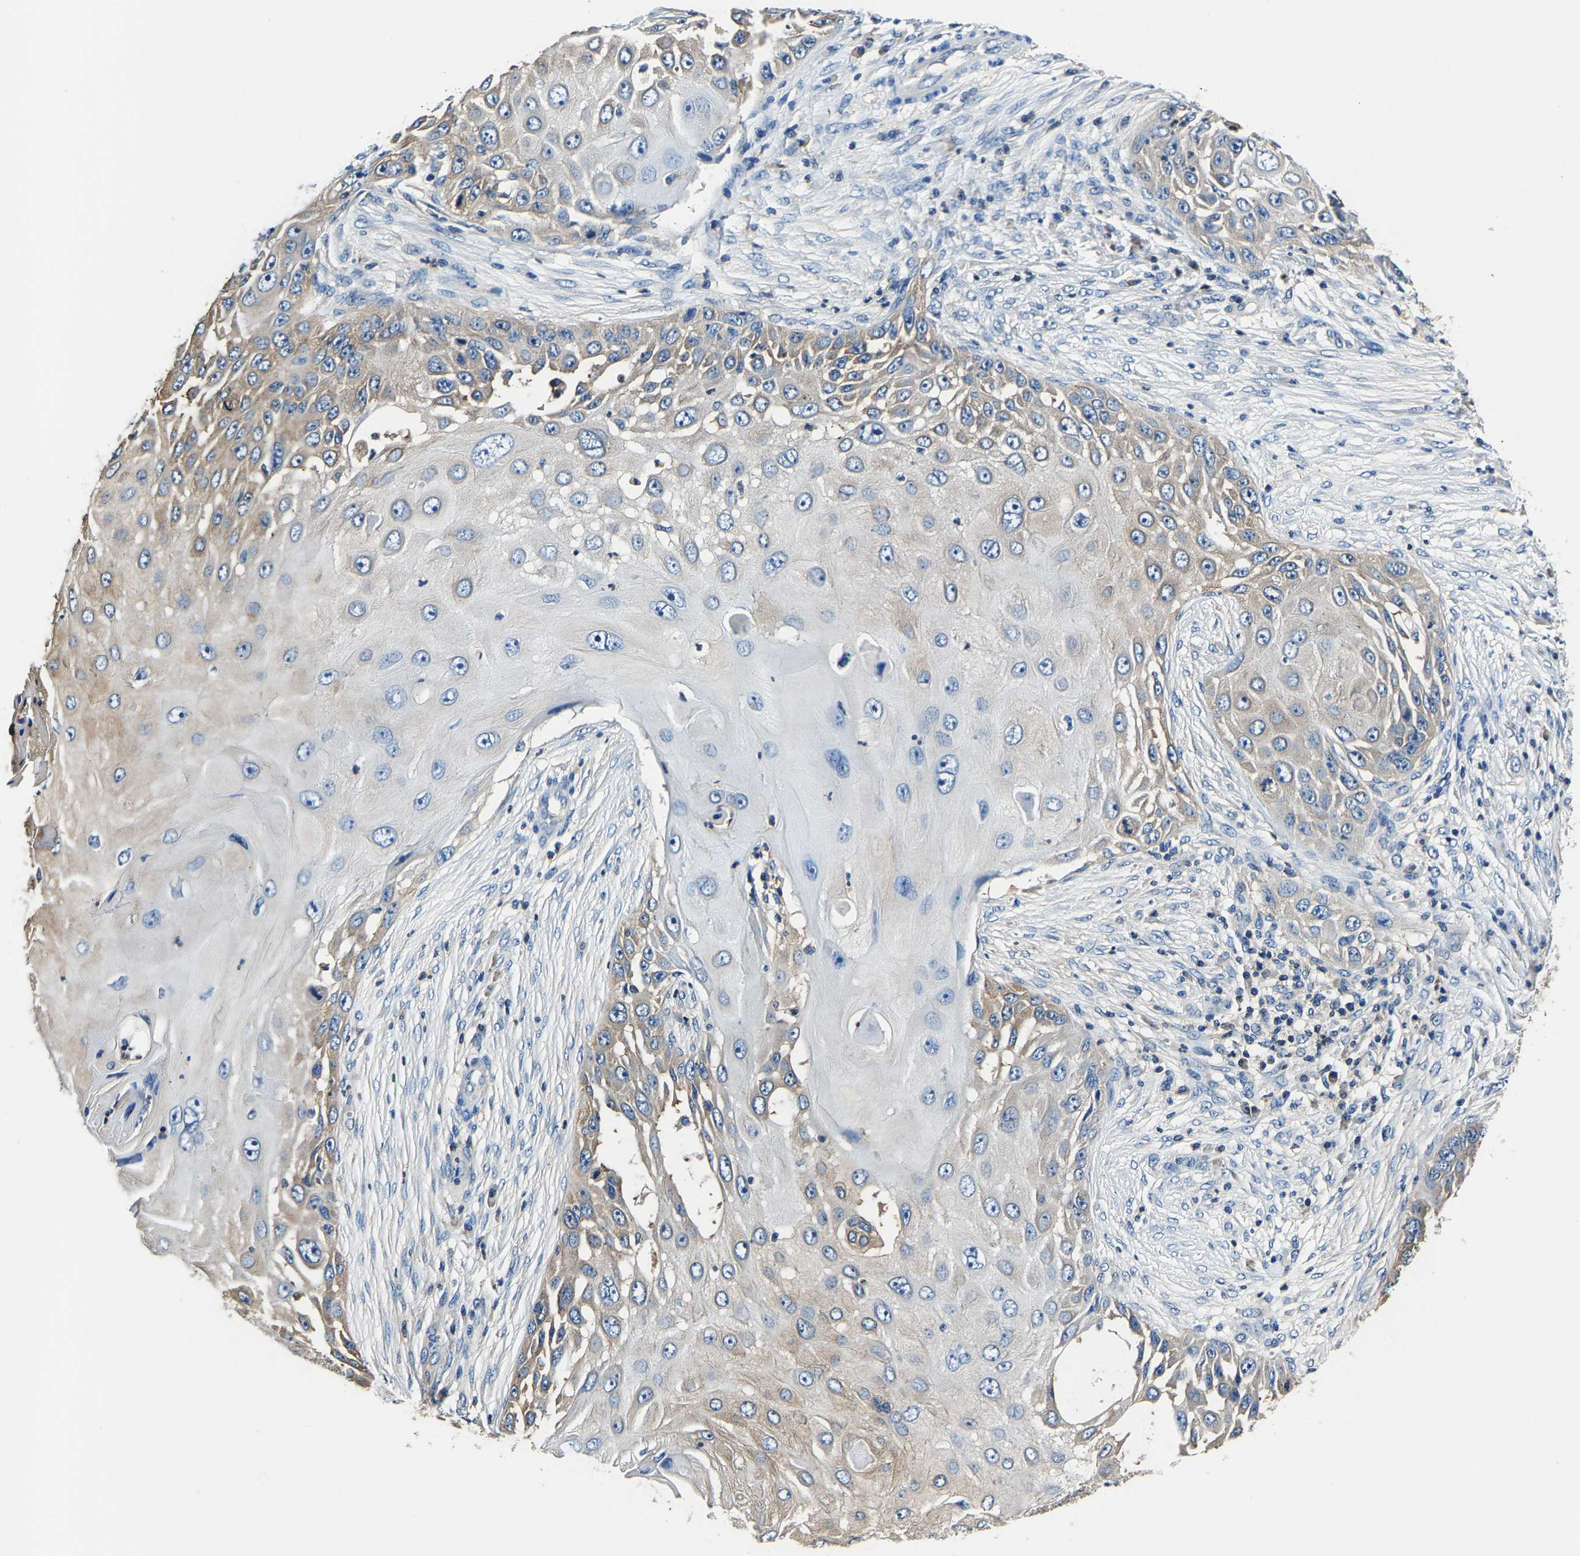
{"staining": {"intensity": "weak", "quantity": "<25%", "location": "cytoplasmic/membranous"}, "tissue": "skin cancer", "cell_type": "Tumor cells", "image_type": "cancer", "snomed": [{"axis": "morphology", "description": "Squamous cell carcinoma, NOS"}, {"axis": "topography", "description": "Skin"}], "caption": "A high-resolution image shows immunohistochemistry staining of skin cancer, which reveals no significant expression in tumor cells. (DAB immunohistochemistry (IHC) visualized using brightfield microscopy, high magnification).", "gene": "ALDOB", "patient": {"sex": "female", "age": 44}}